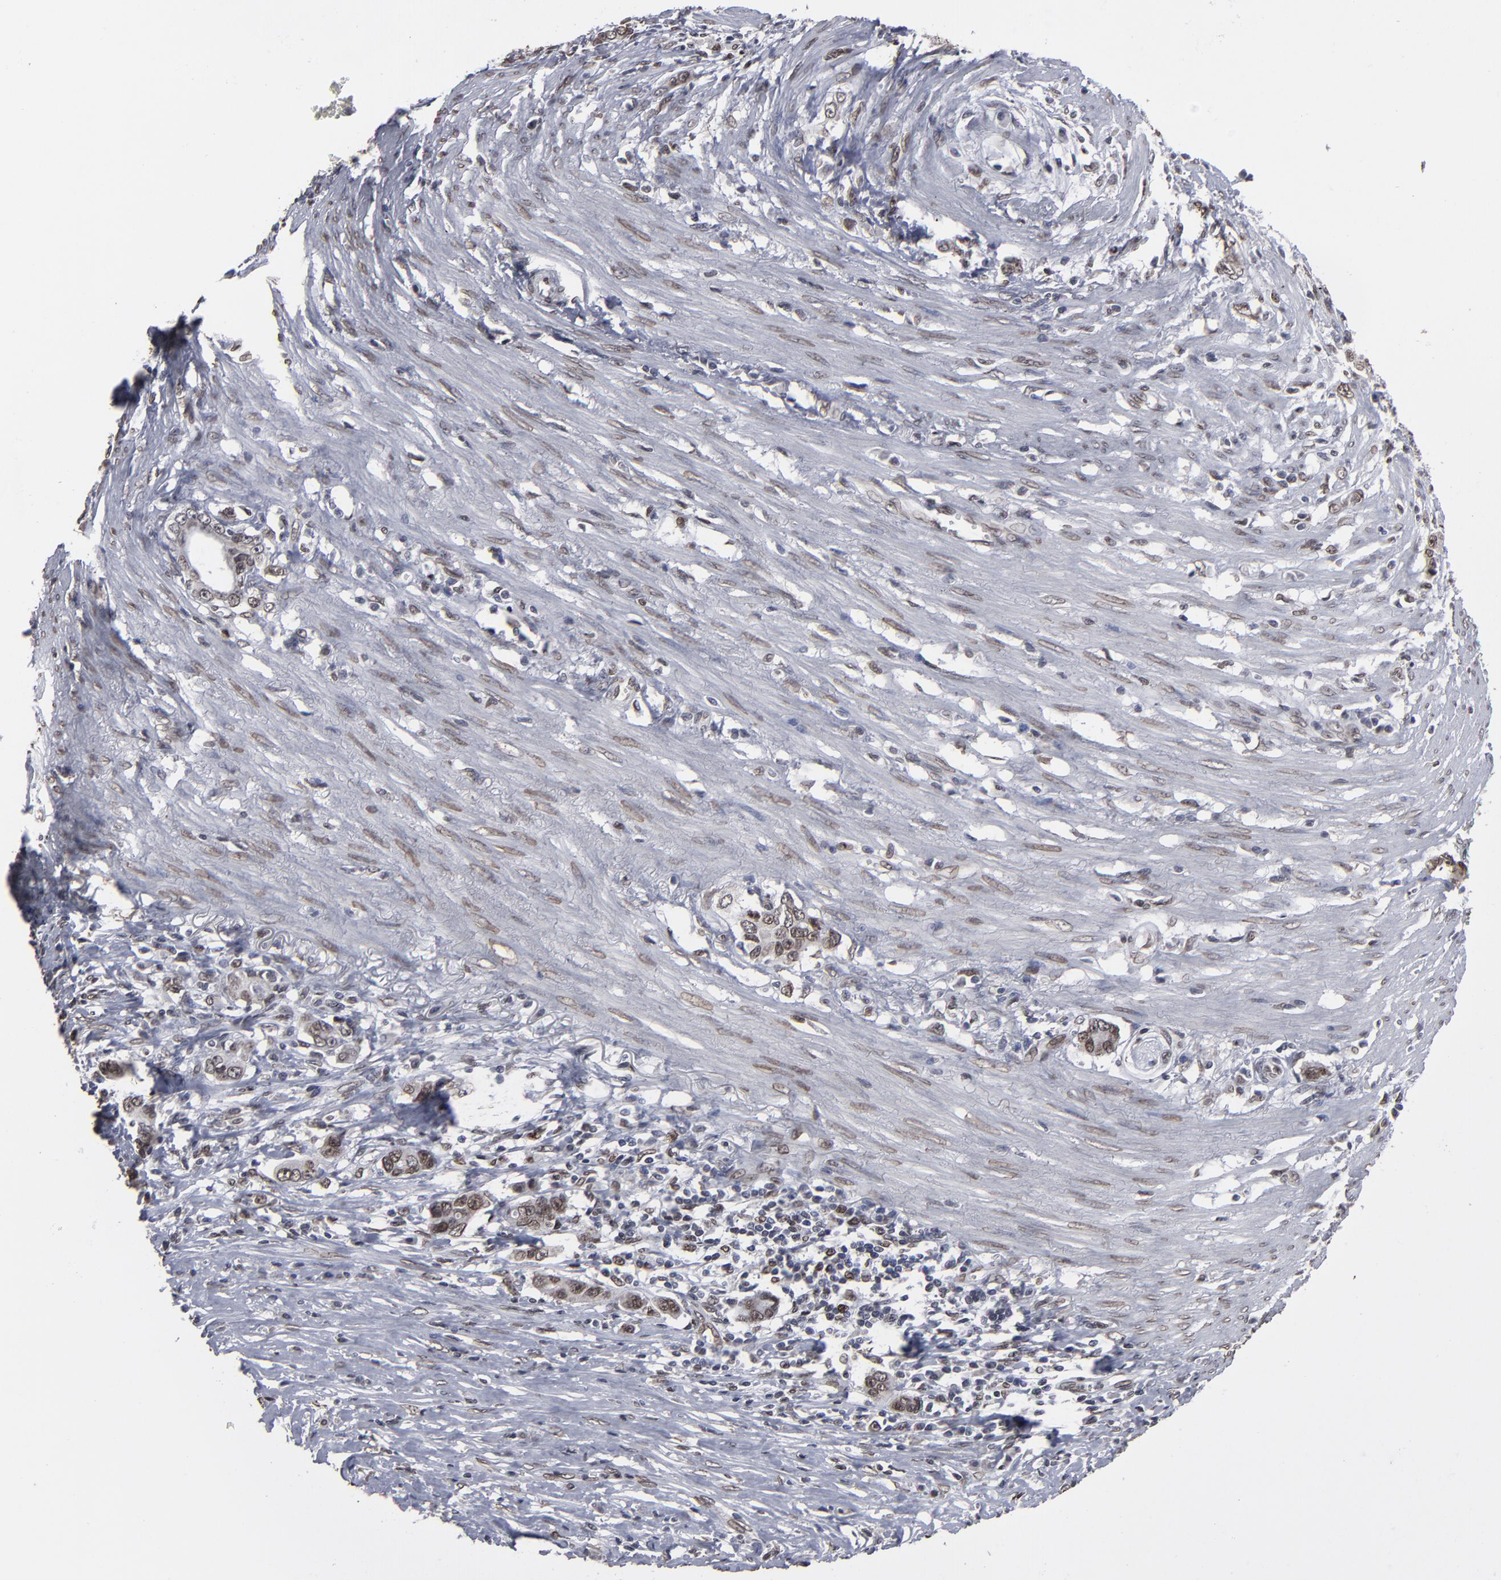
{"staining": {"intensity": "weak", "quantity": "25%-75%", "location": "nuclear"}, "tissue": "stomach cancer", "cell_type": "Tumor cells", "image_type": "cancer", "snomed": [{"axis": "morphology", "description": "Adenocarcinoma, NOS"}, {"axis": "topography", "description": "Stomach, lower"}], "caption": "A brown stain highlights weak nuclear staining of a protein in human stomach cancer tumor cells.", "gene": "BAZ1A", "patient": {"sex": "female", "age": 72}}